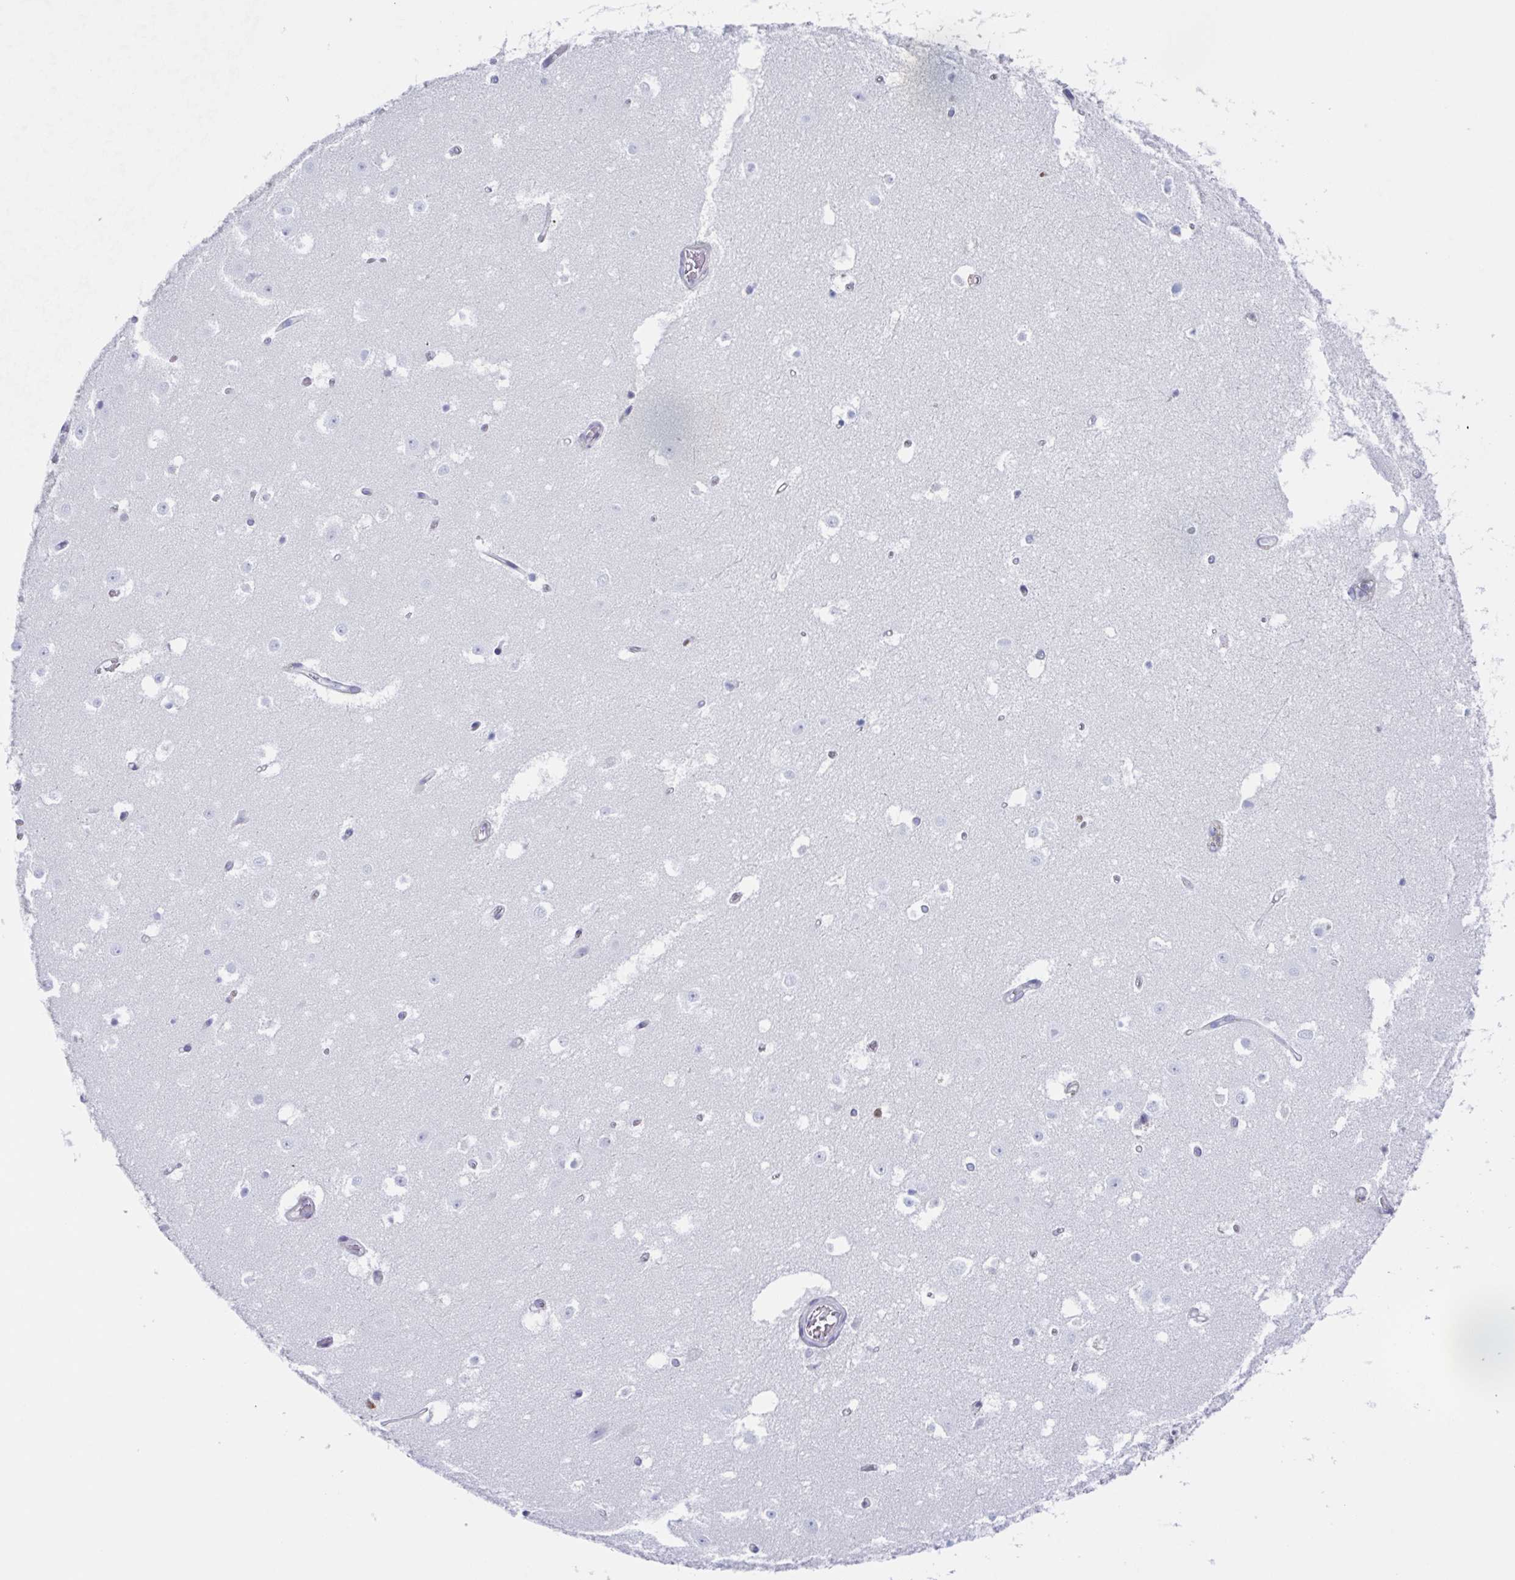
{"staining": {"intensity": "negative", "quantity": "none", "location": "none"}, "tissue": "hippocampus", "cell_type": "Glial cells", "image_type": "normal", "snomed": [{"axis": "morphology", "description": "Normal tissue, NOS"}, {"axis": "topography", "description": "Hippocampus"}], "caption": "Glial cells are negative for brown protein staining in normal hippocampus. (DAB (3,3'-diaminobenzidine) immunohistochemistry (IHC), high magnification).", "gene": "PBOV1", "patient": {"sex": "female", "age": 52}}